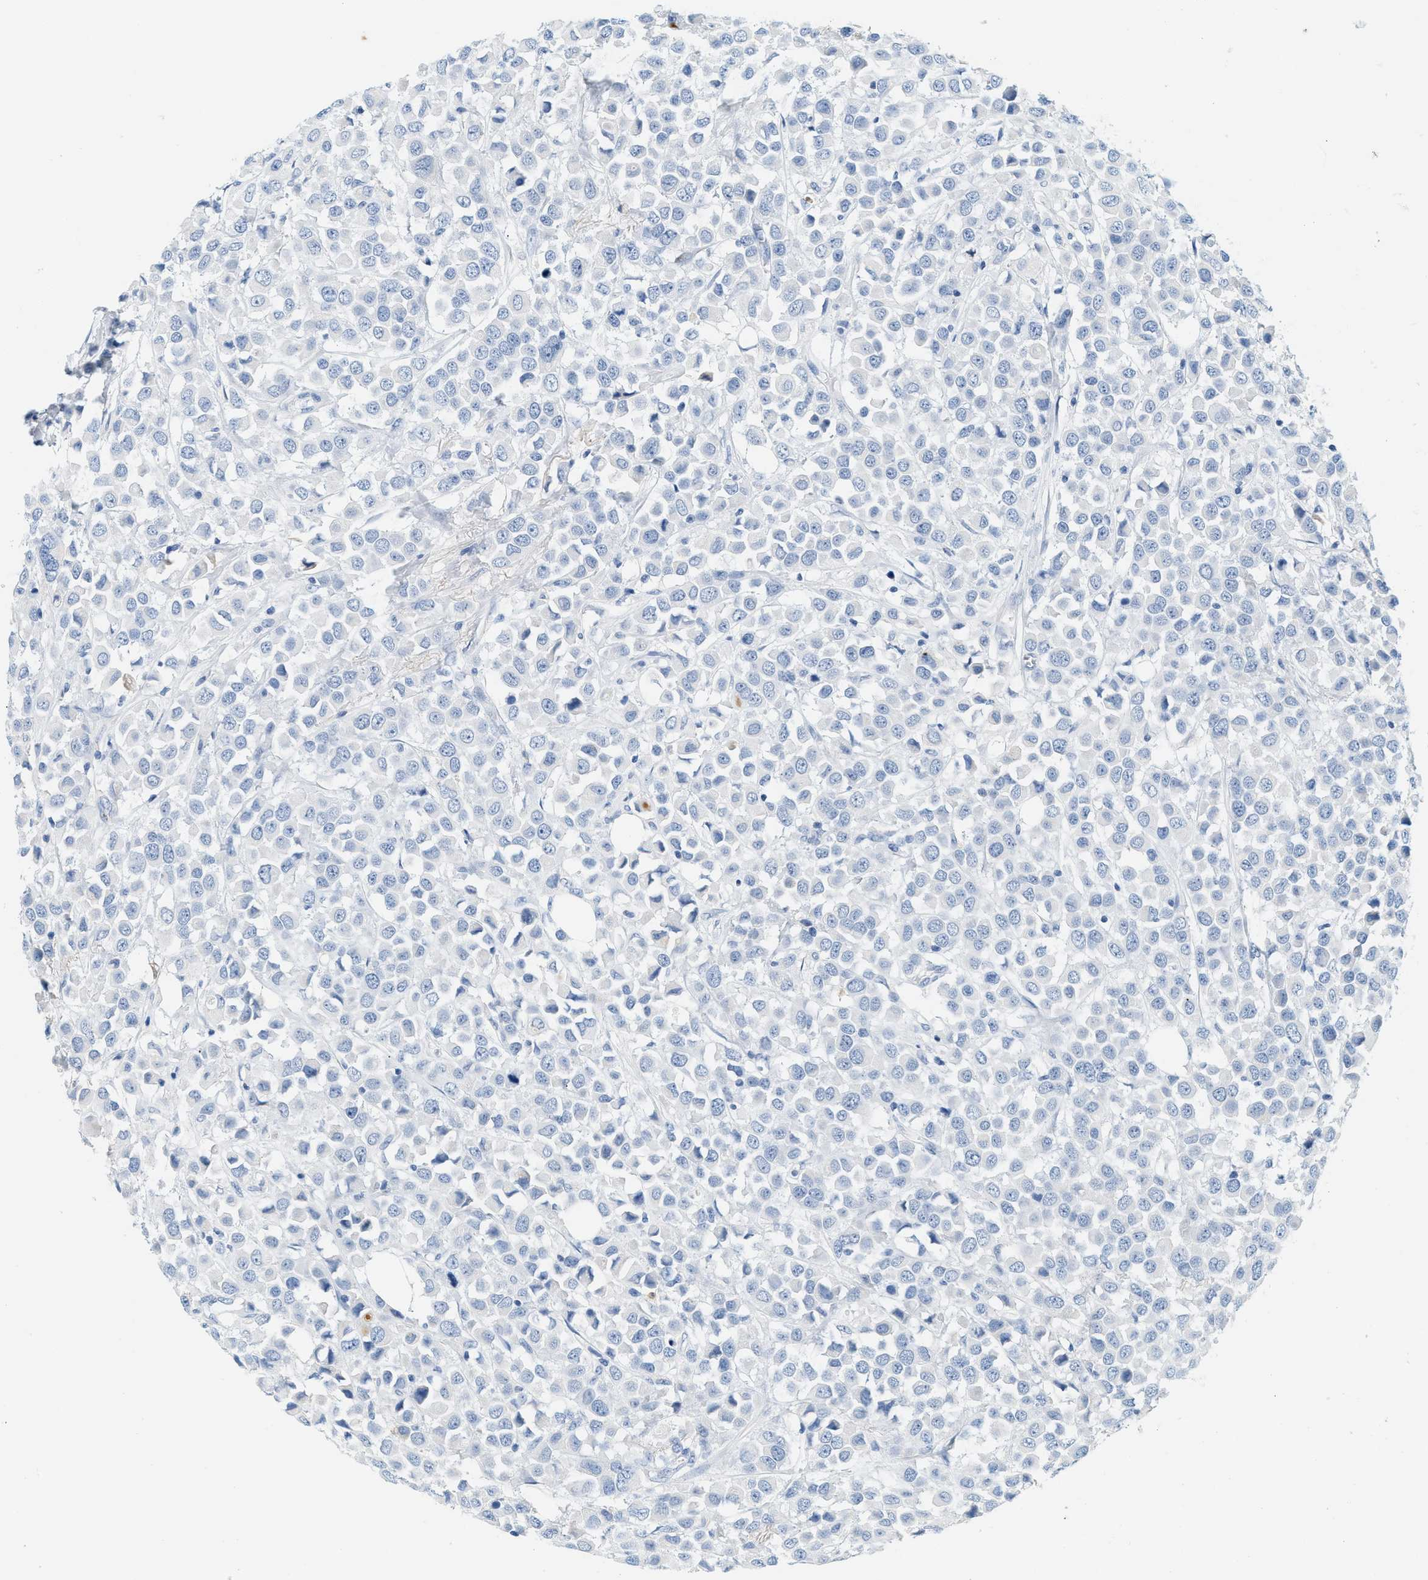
{"staining": {"intensity": "negative", "quantity": "none", "location": "none"}, "tissue": "breast cancer", "cell_type": "Tumor cells", "image_type": "cancer", "snomed": [{"axis": "morphology", "description": "Duct carcinoma"}, {"axis": "topography", "description": "Breast"}], "caption": "The image displays no staining of tumor cells in intraductal carcinoma (breast).", "gene": "LCN2", "patient": {"sex": "female", "age": 61}}